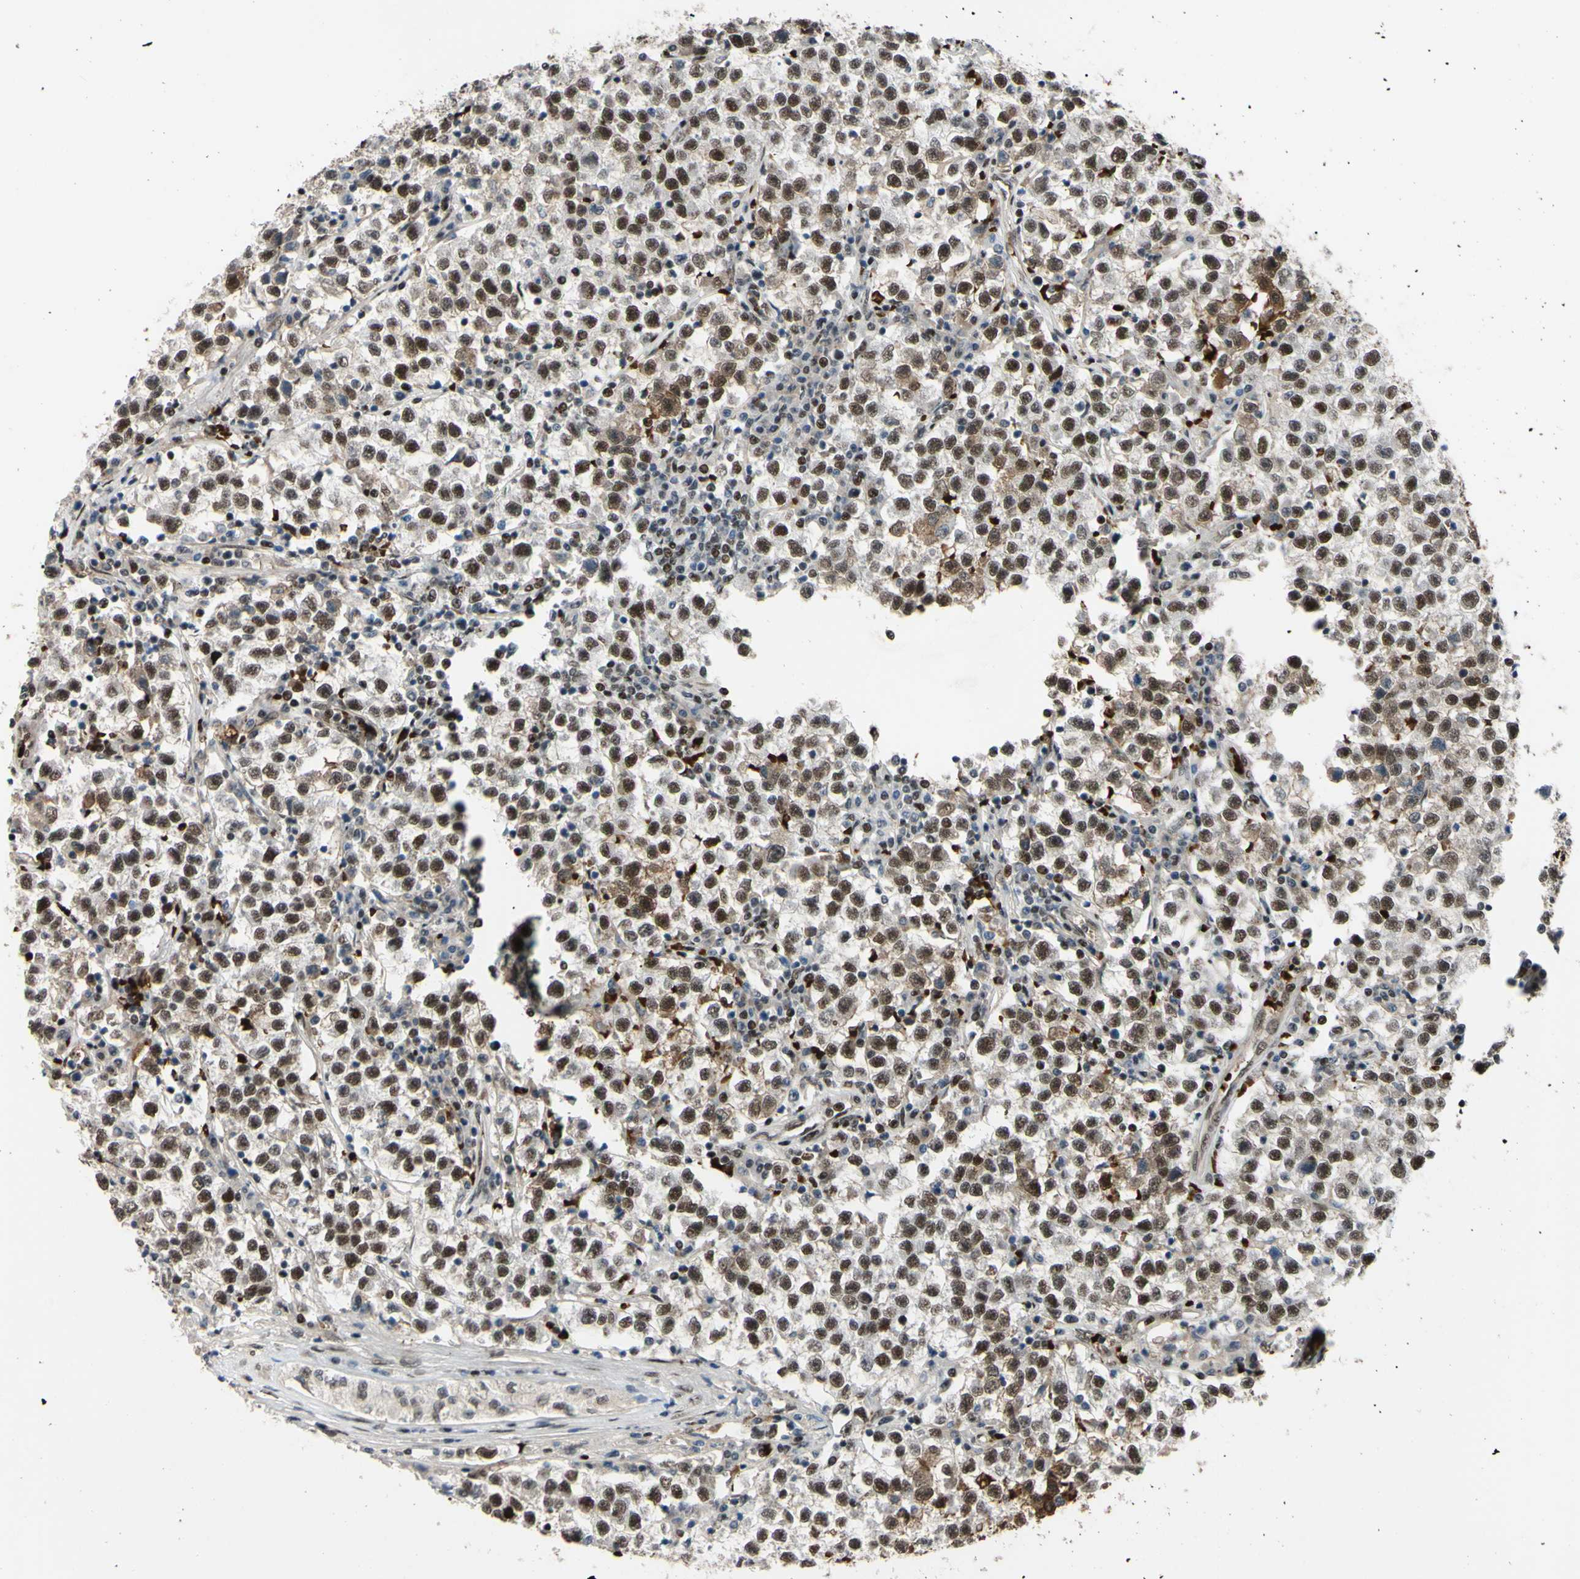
{"staining": {"intensity": "strong", "quantity": ">75%", "location": "nuclear"}, "tissue": "testis cancer", "cell_type": "Tumor cells", "image_type": "cancer", "snomed": [{"axis": "morphology", "description": "Seminoma, NOS"}, {"axis": "topography", "description": "Testis"}], "caption": "A micrograph of human testis cancer (seminoma) stained for a protein displays strong nuclear brown staining in tumor cells. (DAB (3,3'-diaminobenzidine) IHC, brown staining for protein, blue staining for nuclei).", "gene": "THAP12", "patient": {"sex": "male", "age": 22}}